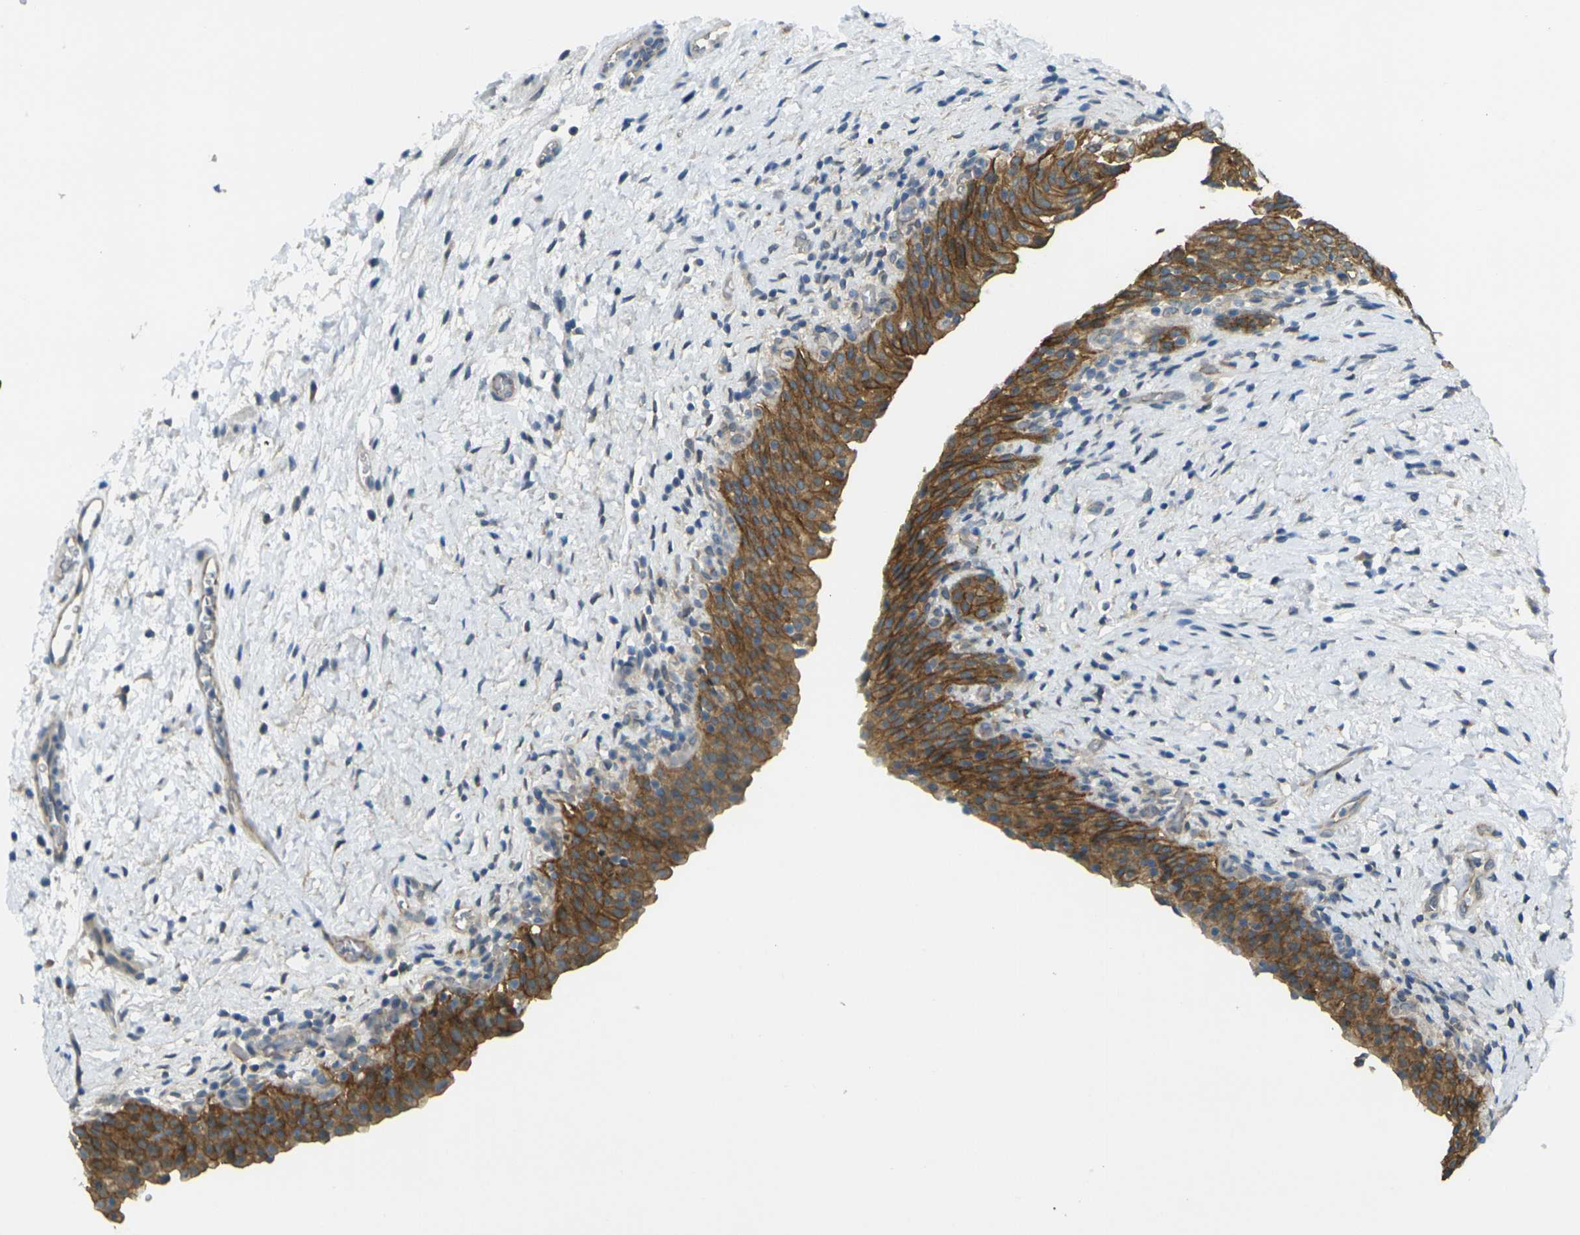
{"staining": {"intensity": "strong", "quantity": ">75%", "location": "cytoplasmic/membranous"}, "tissue": "urinary bladder", "cell_type": "Urothelial cells", "image_type": "normal", "snomed": [{"axis": "morphology", "description": "Normal tissue, NOS"}, {"axis": "topography", "description": "Urinary bladder"}], "caption": "A histopathology image of urinary bladder stained for a protein demonstrates strong cytoplasmic/membranous brown staining in urothelial cells. The staining is performed using DAB (3,3'-diaminobenzidine) brown chromogen to label protein expression. The nuclei are counter-stained blue using hematoxylin.", "gene": "RHBDD1", "patient": {"sex": "male", "age": 51}}